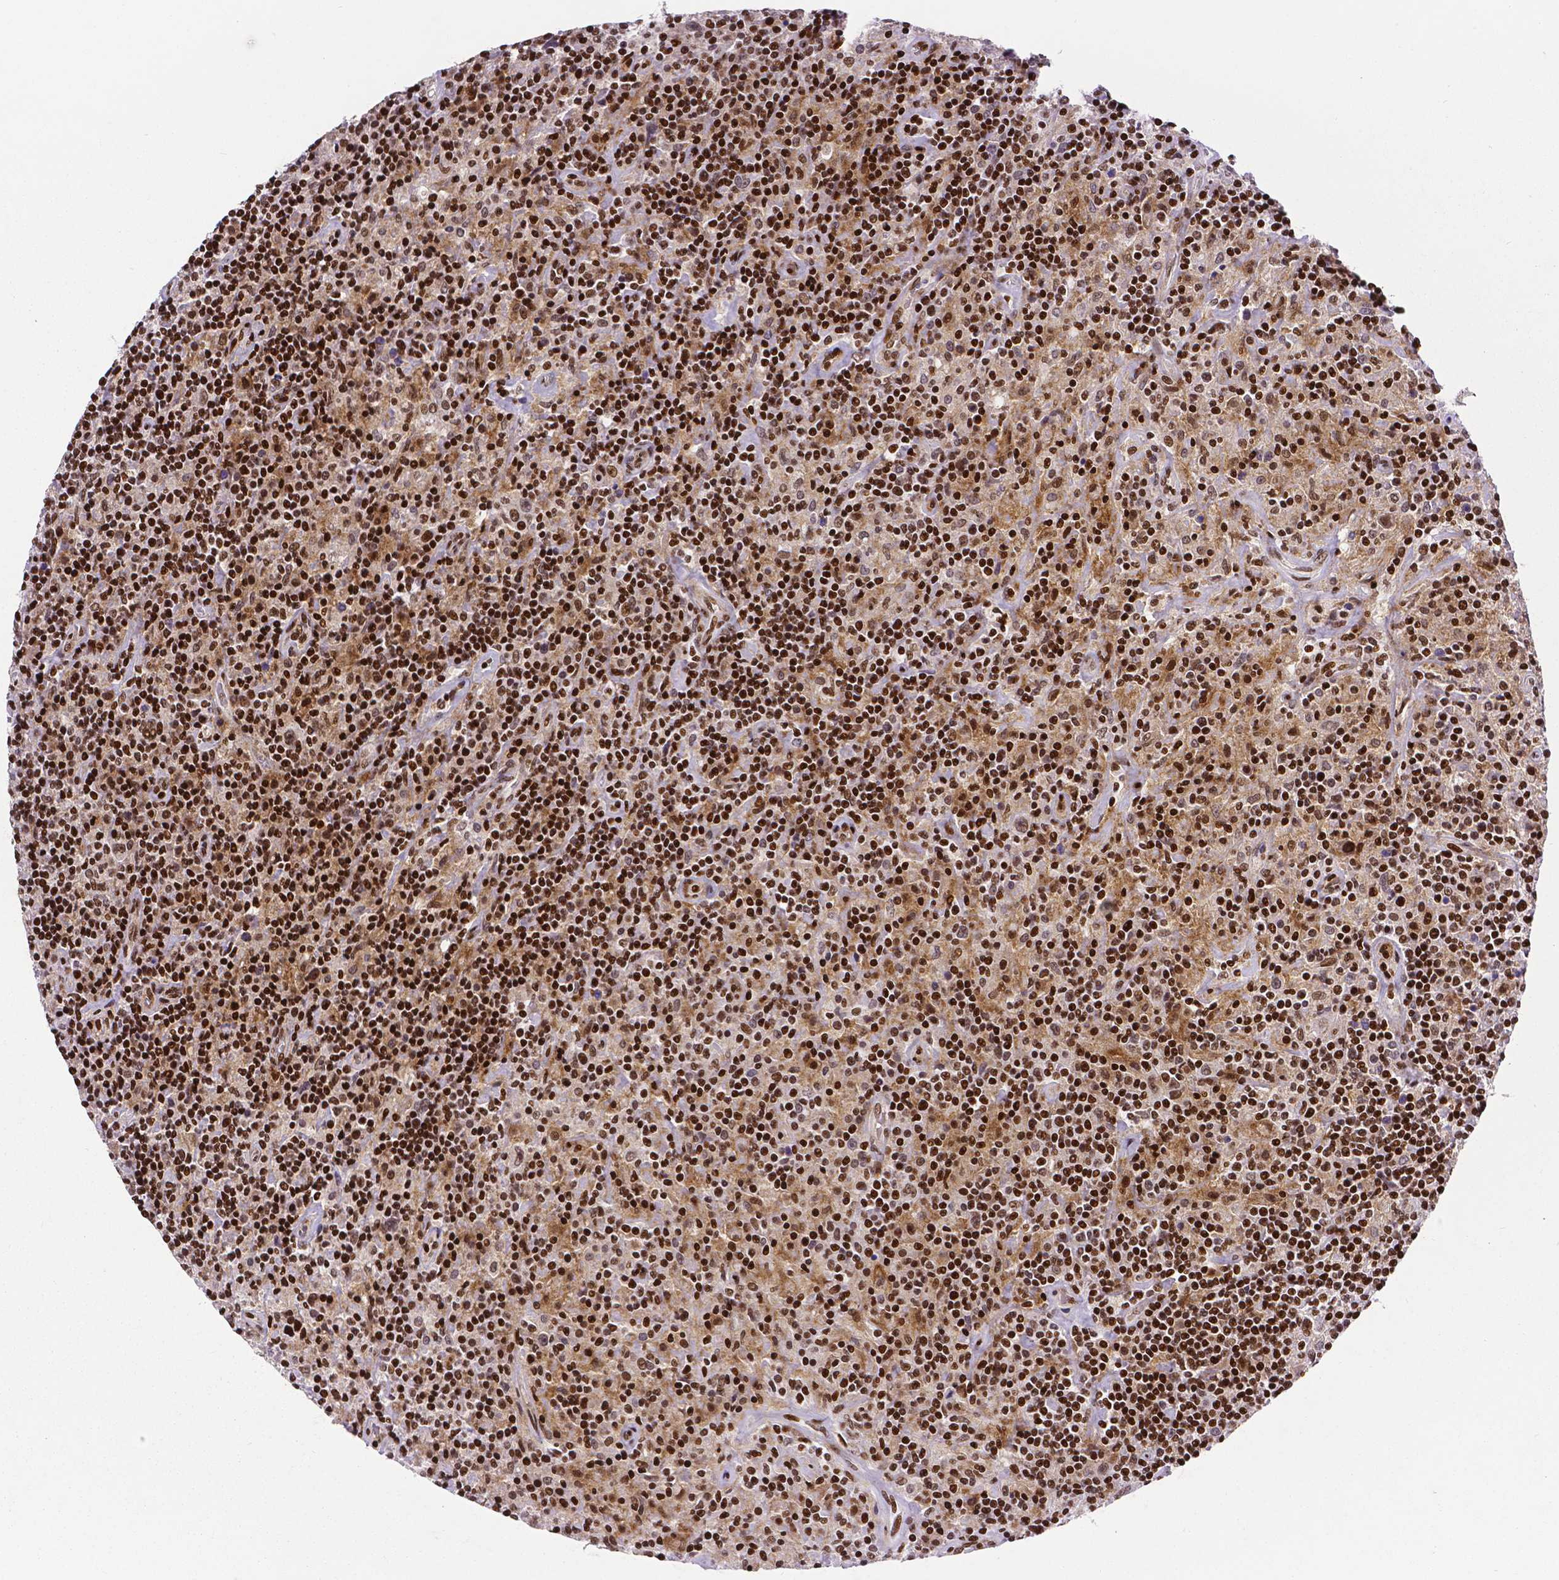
{"staining": {"intensity": "weak", "quantity": ">75%", "location": "nuclear"}, "tissue": "lymphoma", "cell_type": "Tumor cells", "image_type": "cancer", "snomed": [{"axis": "morphology", "description": "Hodgkin's disease, NOS"}, {"axis": "topography", "description": "Lymph node"}], "caption": "Brown immunohistochemical staining in Hodgkin's disease demonstrates weak nuclear positivity in about >75% of tumor cells. The protein is shown in brown color, while the nuclei are stained blue.", "gene": "CTCF", "patient": {"sex": "male", "age": 70}}